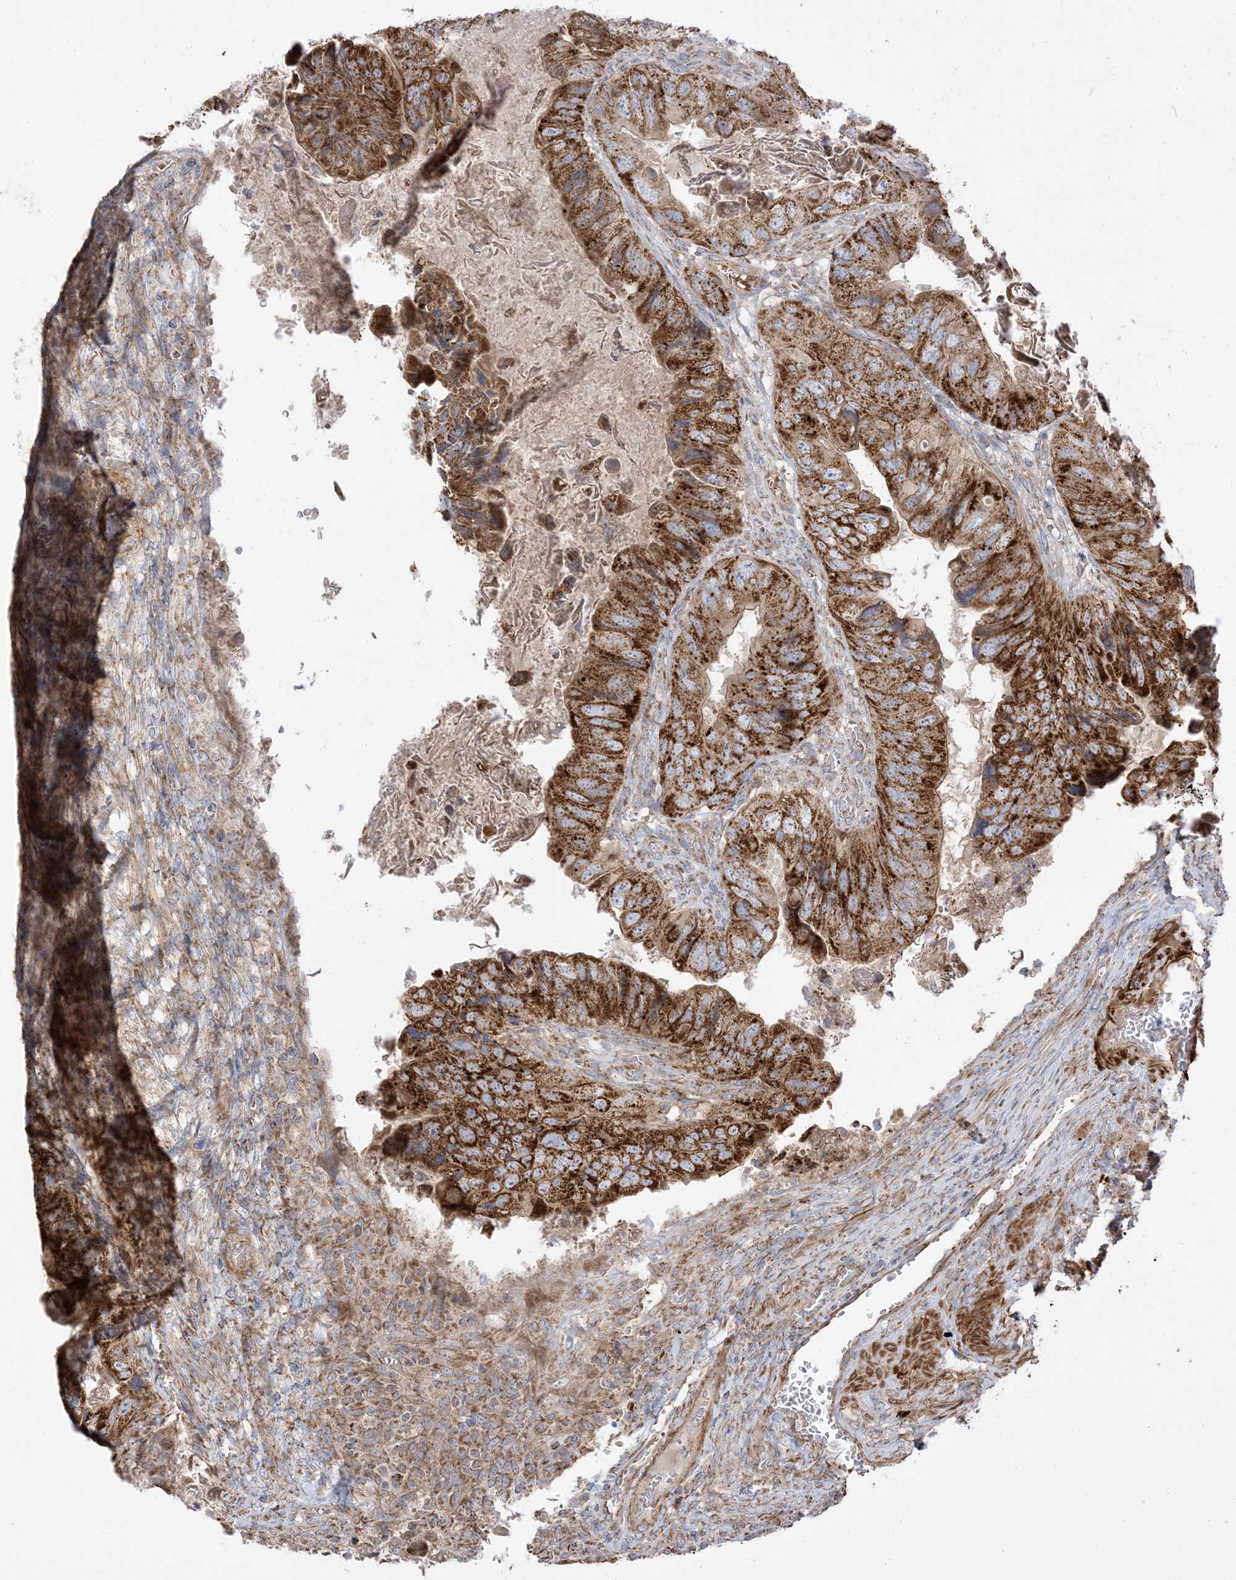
{"staining": {"intensity": "strong", "quantity": ">75%", "location": "cytoplasmic/membranous"}, "tissue": "colorectal cancer", "cell_type": "Tumor cells", "image_type": "cancer", "snomed": [{"axis": "morphology", "description": "Adenocarcinoma, NOS"}, {"axis": "topography", "description": "Rectum"}], "caption": "The image exhibits immunohistochemical staining of colorectal cancer. There is strong cytoplasmic/membranous expression is seen in about >75% of tumor cells.", "gene": "AARS2", "patient": {"sex": "male", "age": 63}}